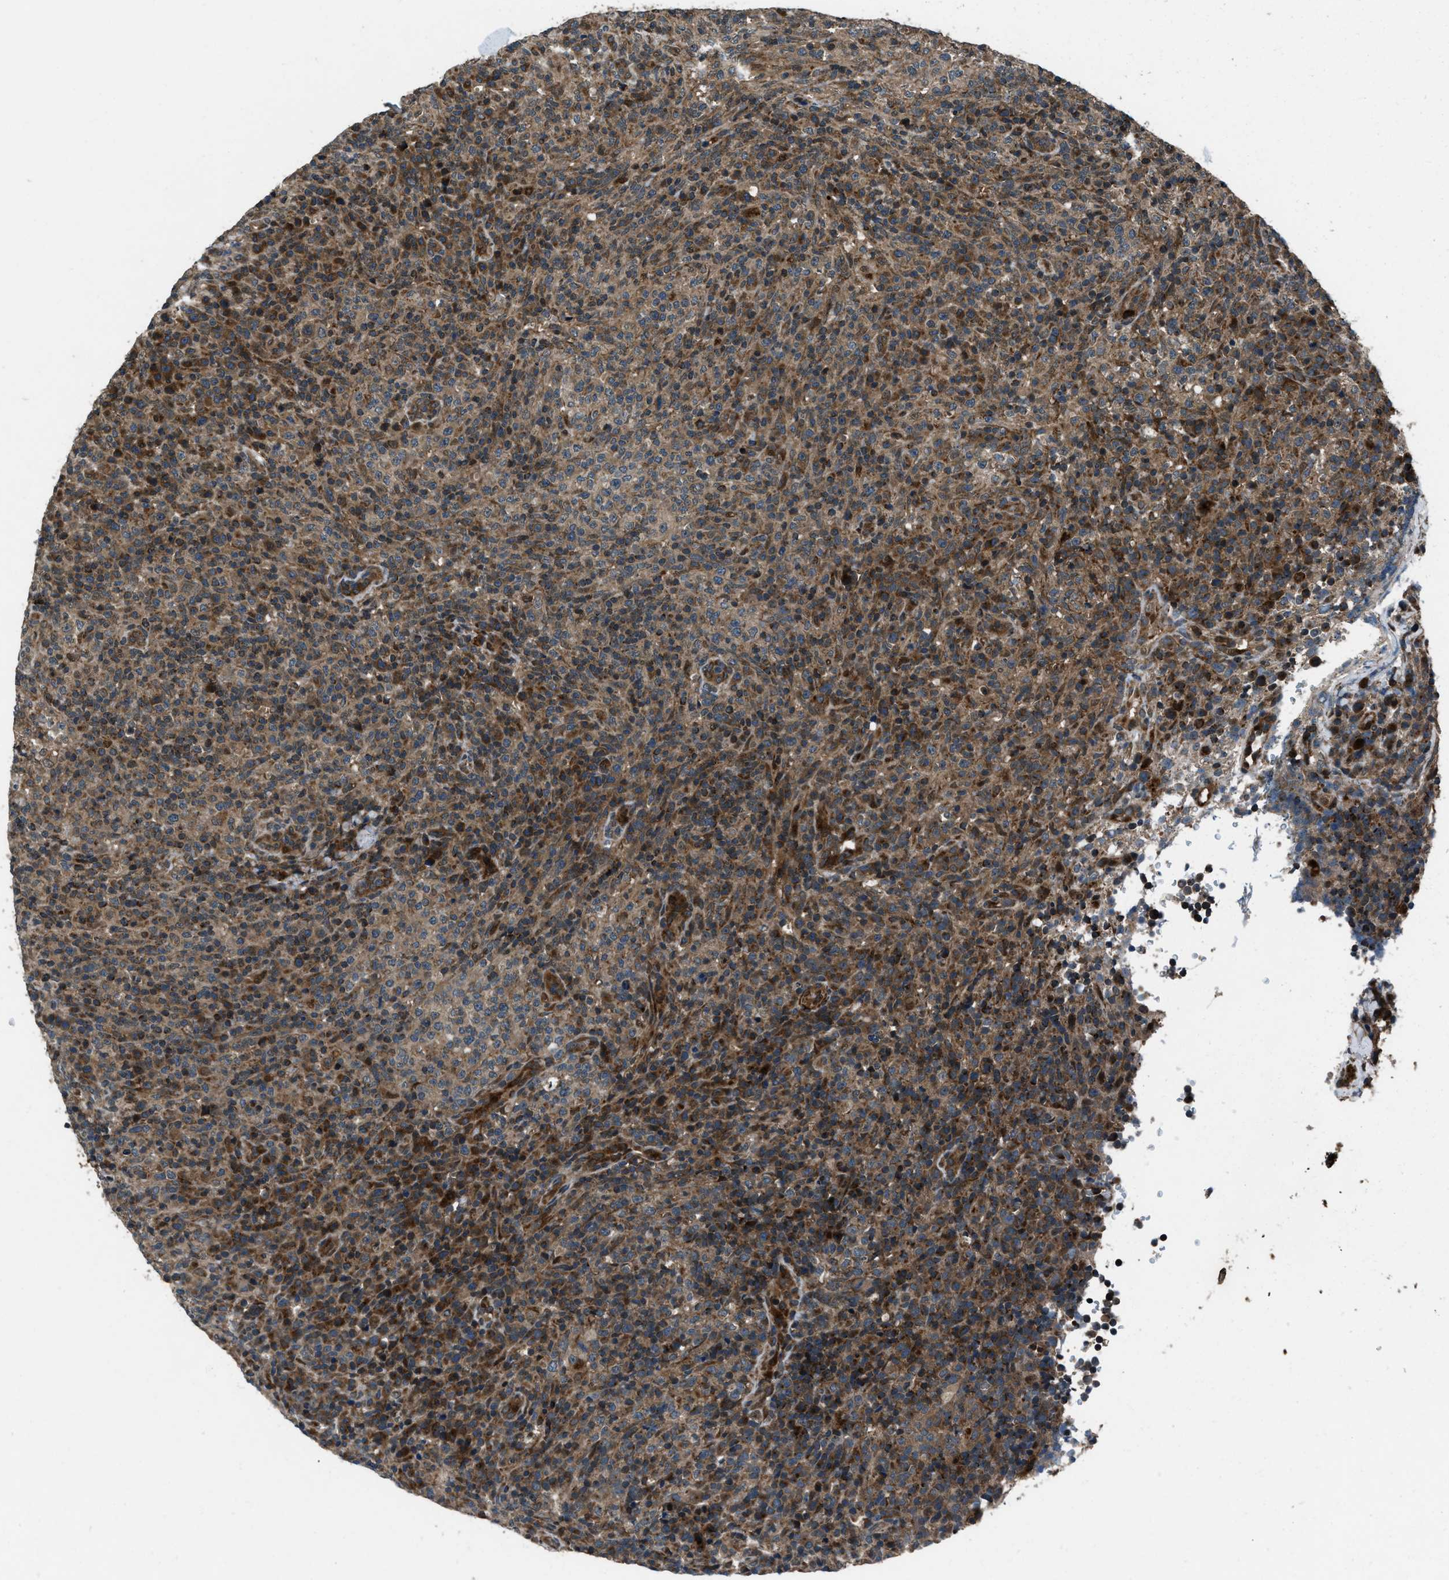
{"staining": {"intensity": "moderate", "quantity": "25%-75%", "location": "cytoplasmic/membranous"}, "tissue": "lymphoma", "cell_type": "Tumor cells", "image_type": "cancer", "snomed": [{"axis": "morphology", "description": "Malignant lymphoma, non-Hodgkin's type, High grade"}, {"axis": "topography", "description": "Lymph node"}], "caption": "Protein staining by IHC displays moderate cytoplasmic/membranous staining in approximately 25%-75% of tumor cells in high-grade malignant lymphoma, non-Hodgkin's type.", "gene": "IRAK4", "patient": {"sex": "female", "age": 76}}